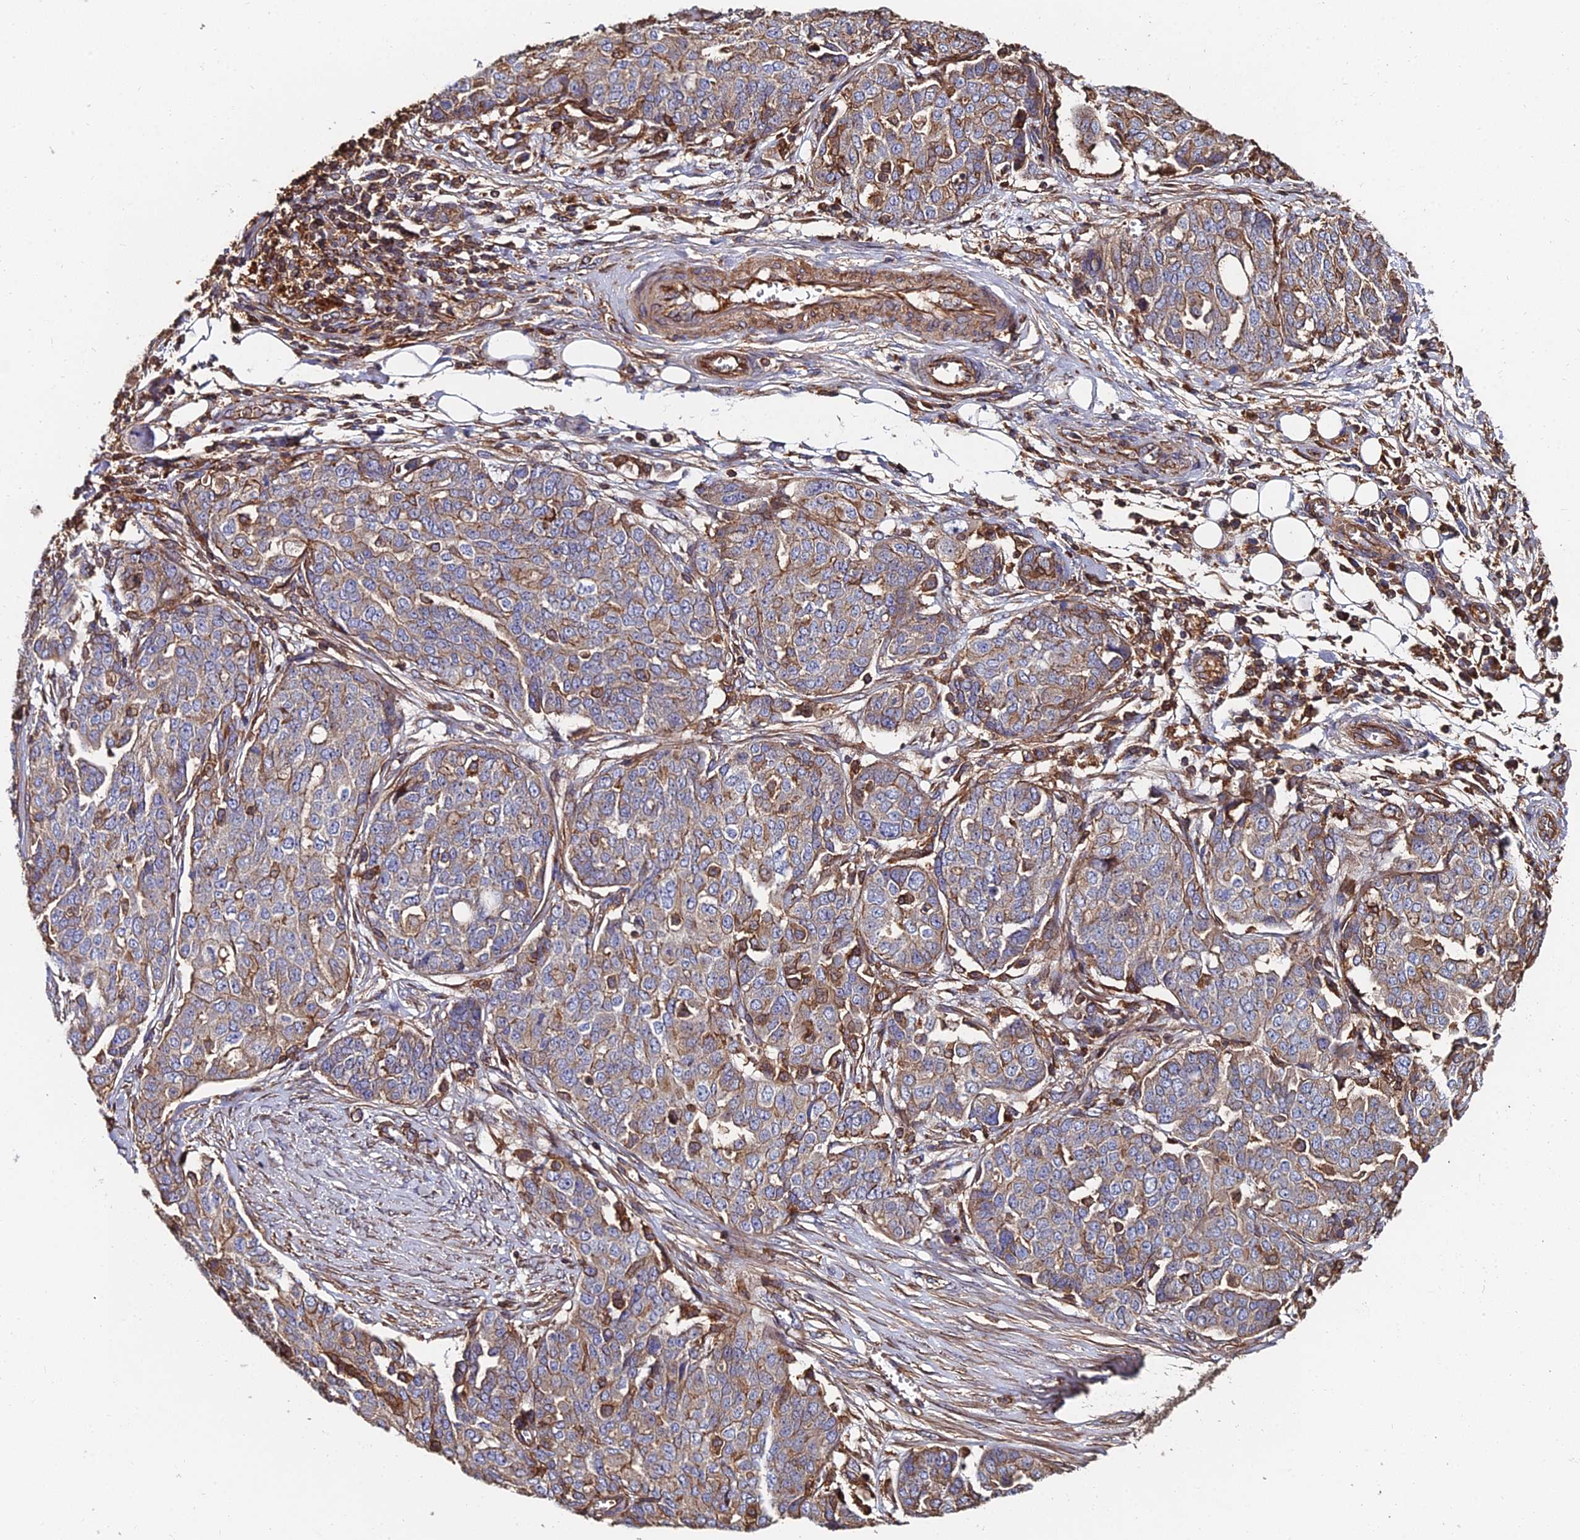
{"staining": {"intensity": "weak", "quantity": ">75%", "location": "cytoplasmic/membranous"}, "tissue": "ovarian cancer", "cell_type": "Tumor cells", "image_type": "cancer", "snomed": [{"axis": "morphology", "description": "Cystadenocarcinoma, serous, NOS"}, {"axis": "topography", "description": "Soft tissue"}, {"axis": "topography", "description": "Ovary"}], "caption": "High-magnification brightfield microscopy of ovarian cancer stained with DAB (brown) and counterstained with hematoxylin (blue). tumor cells exhibit weak cytoplasmic/membranous staining is identified in approximately>75% of cells.", "gene": "EXT1", "patient": {"sex": "female", "age": 57}}